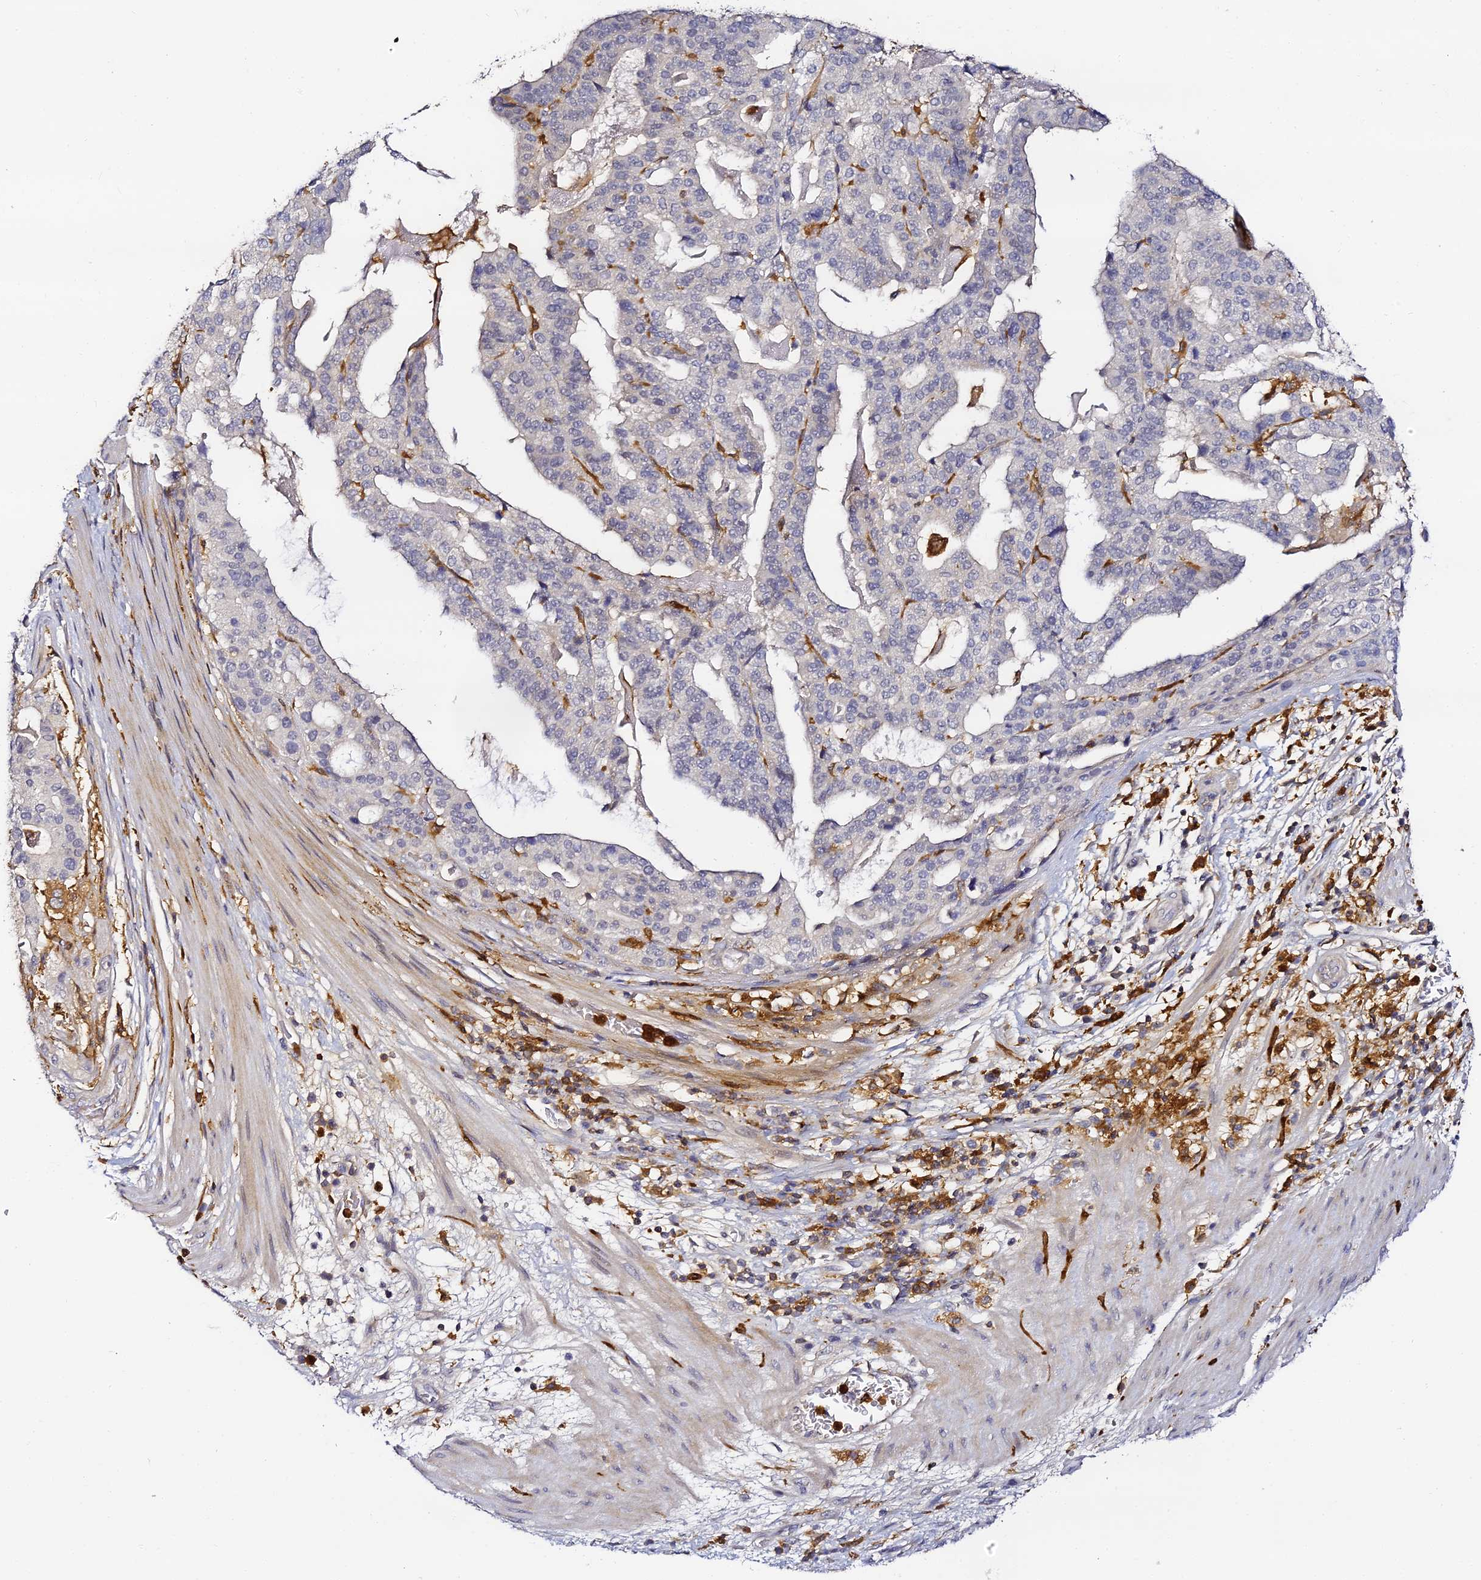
{"staining": {"intensity": "negative", "quantity": "none", "location": "none"}, "tissue": "stomach cancer", "cell_type": "Tumor cells", "image_type": "cancer", "snomed": [{"axis": "morphology", "description": "Adenocarcinoma, NOS"}, {"axis": "topography", "description": "Stomach"}], "caption": "The image displays no significant staining in tumor cells of adenocarcinoma (stomach).", "gene": "IL4I1", "patient": {"sex": "male", "age": 48}}